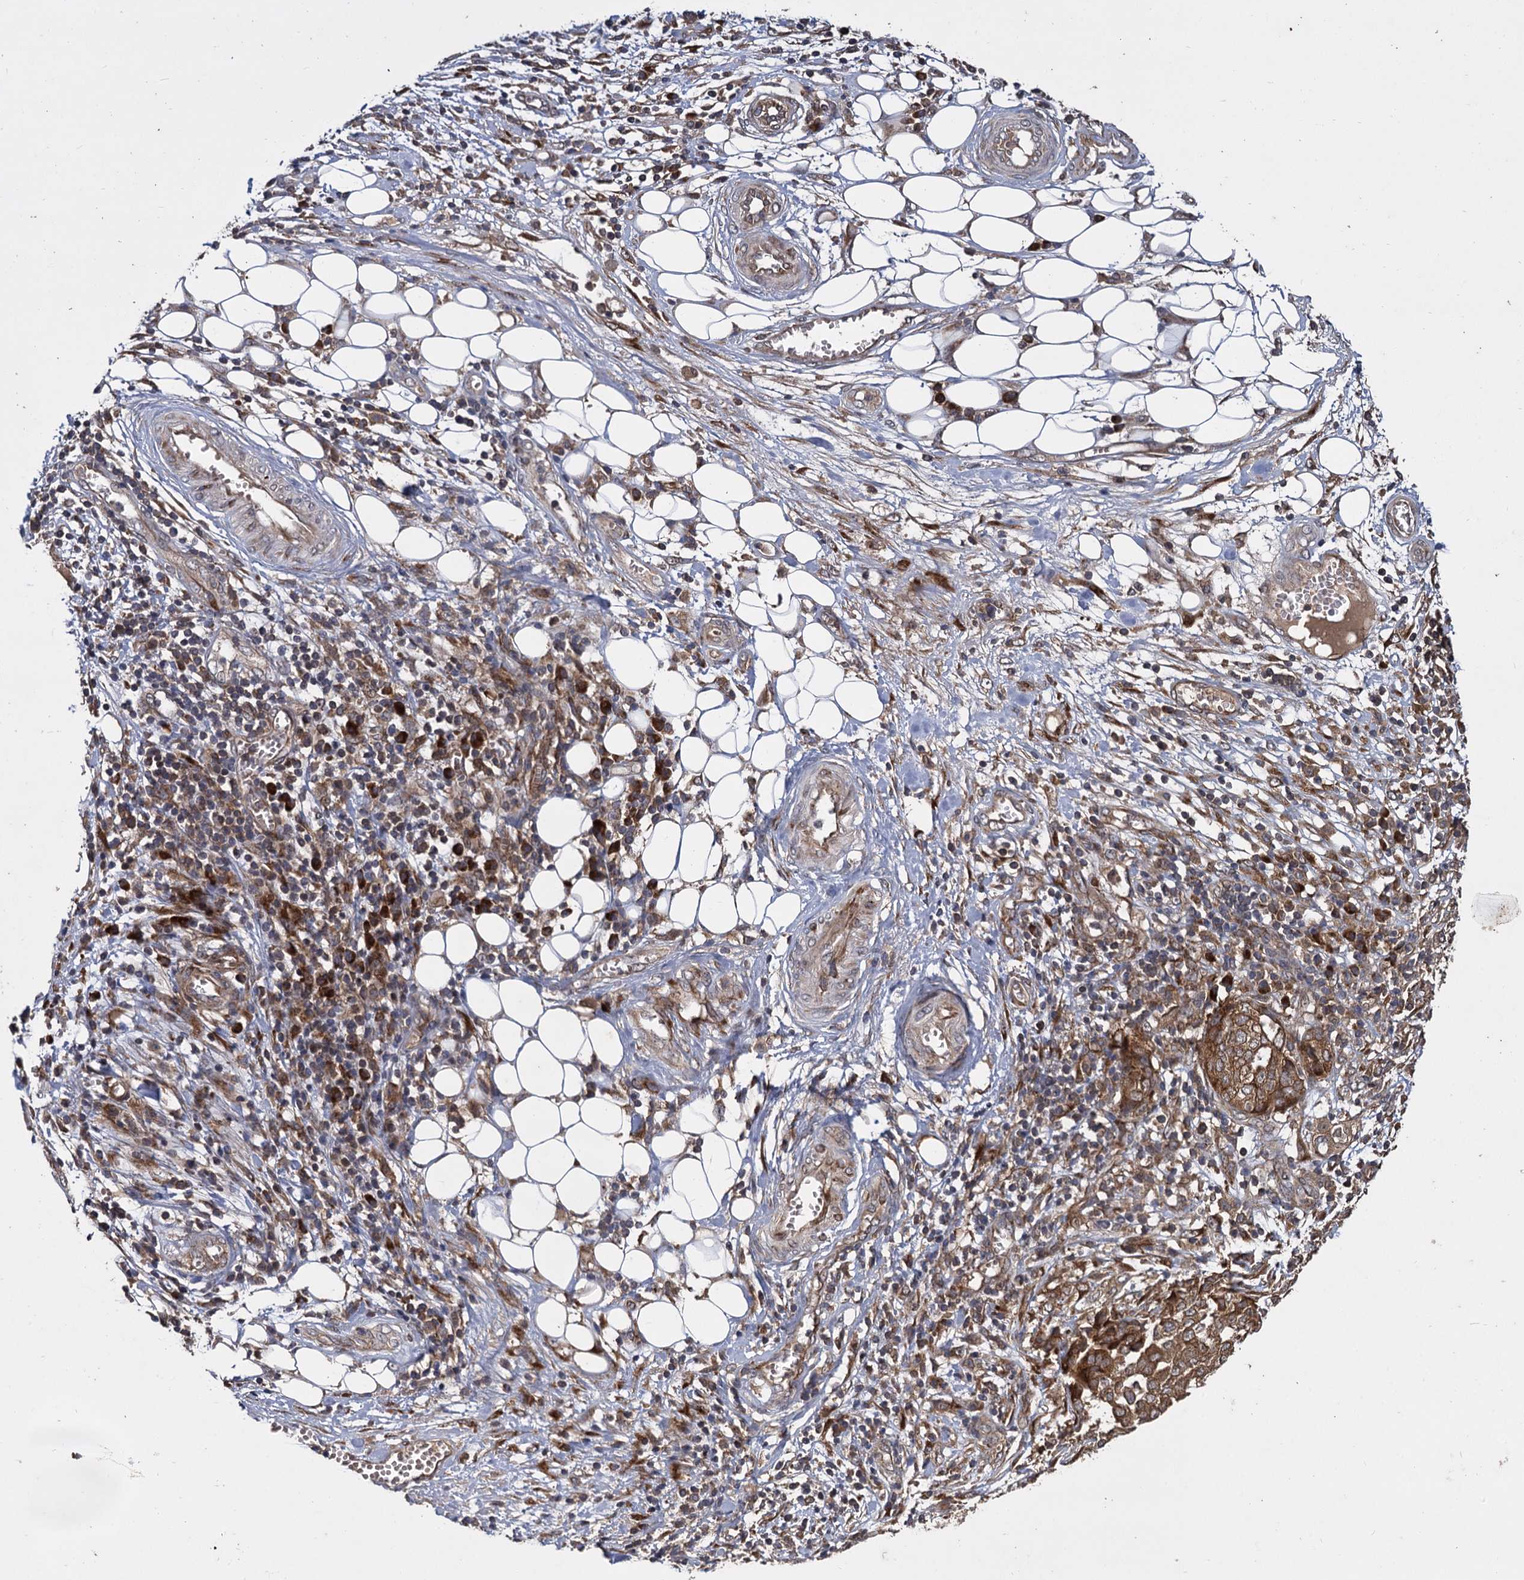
{"staining": {"intensity": "strong", "quantity": ">75%", "location": "cytoplasmic/membranous"}, "tissue": "ovarian cancer", "cell_type": "Tumor cells", "image_type": "cancer", "snomed": [{"axis": "morphology", "description": "Cystadenocarcinoma, serous, NOS"}, {"axis": "topography", "description": "Soft tissue"}, {"axis": "topography", "description": "Ovary"}], "caption": "Brown immunohistochemical staining in human ovarian cancer exhibits strong cytoplasmic/membranous expression in about >75% of tumor cells.", "gene": "INPPL1", "patient": {"sex": "female", "age": 57}}